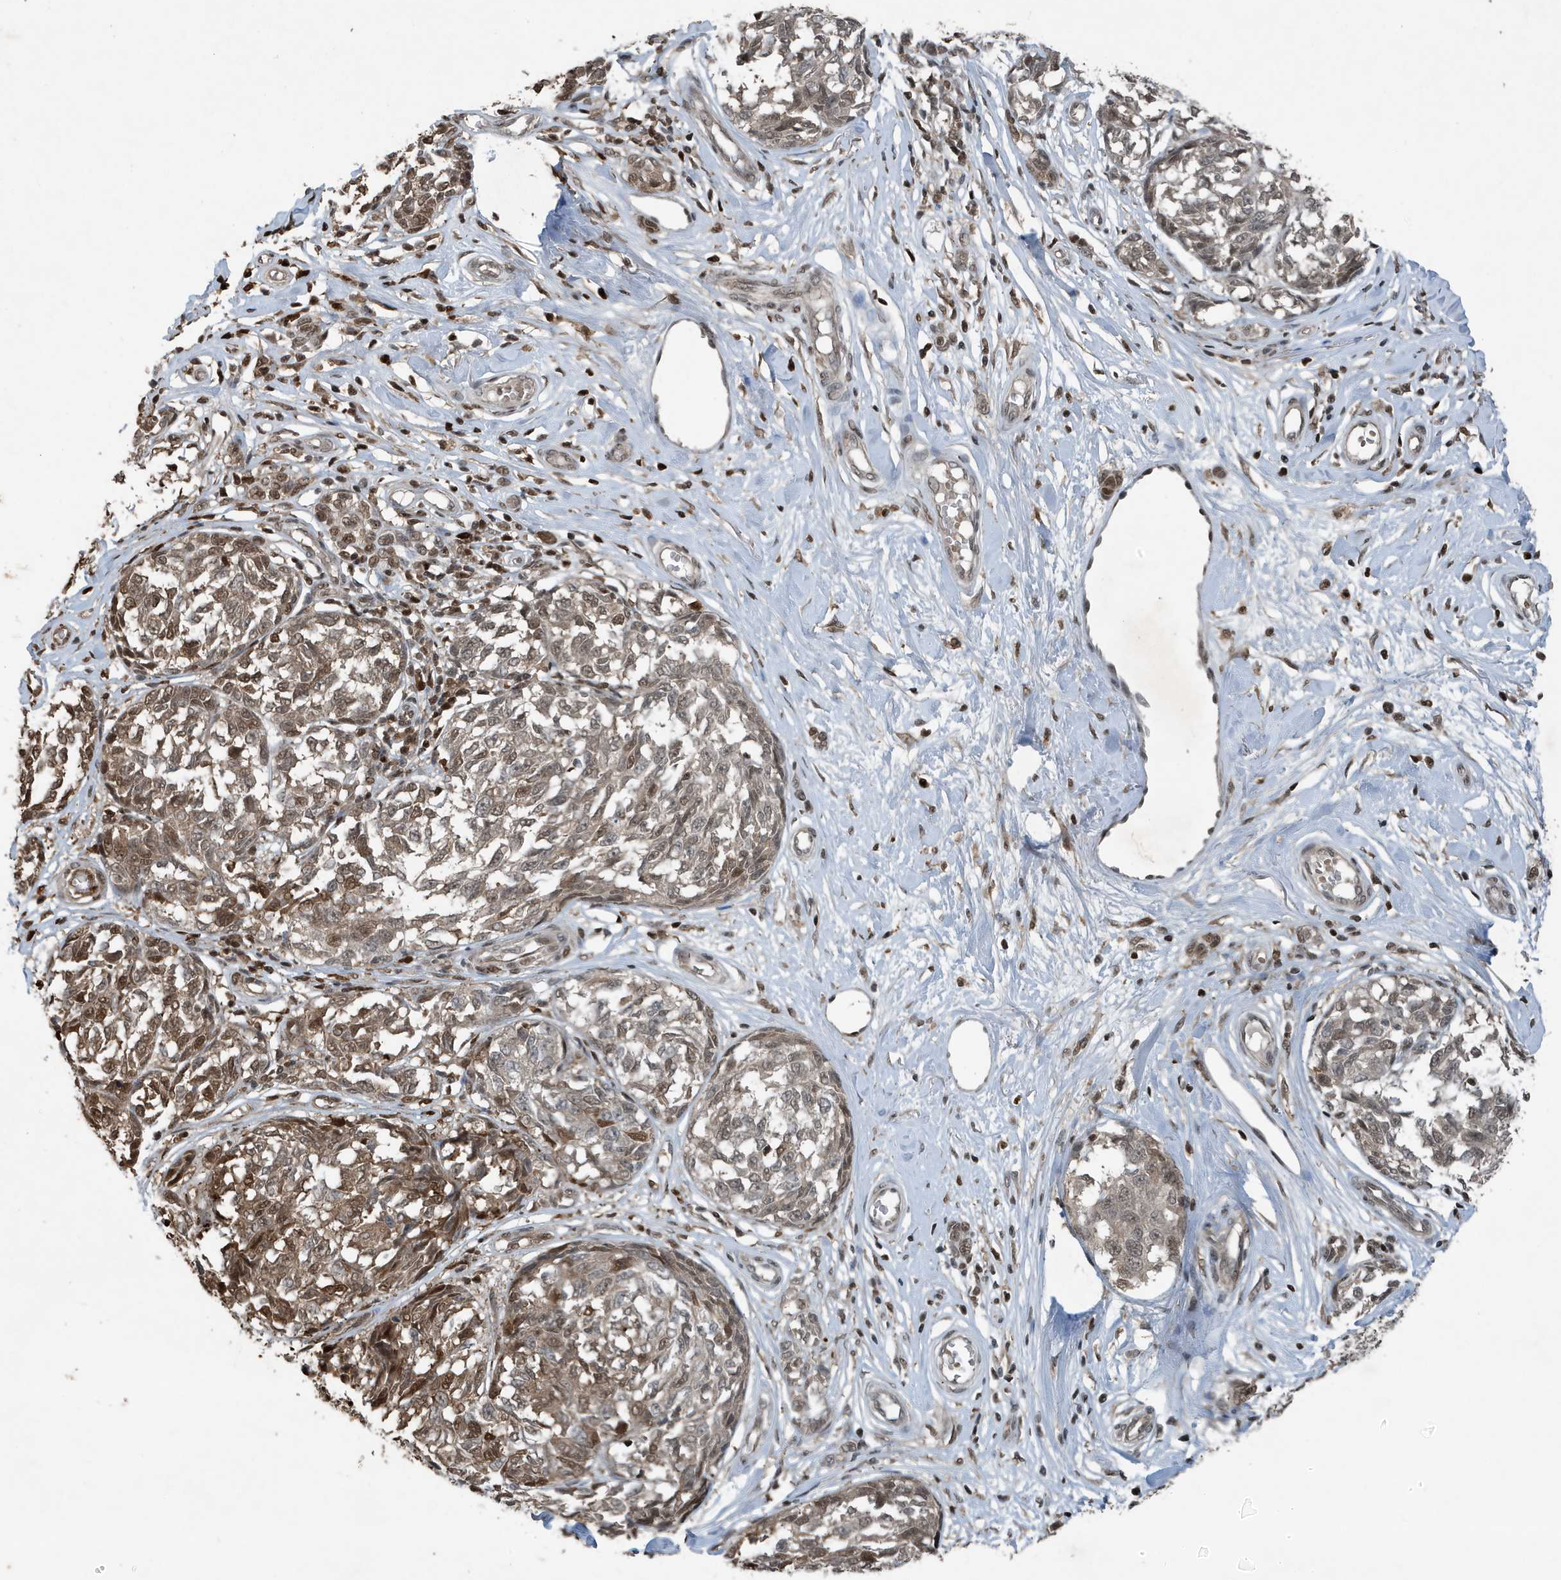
{"staining": {"intensity": "moderate", "quantity": ">75%", "location": "cytoplasmic/membranous,nuclear"}, "tissue": "melanoma", "cell_type": "Tumor cells", "image_type": "cancer", "snomed": [{"axis": "morphology", "description": "Malignant melanoma, NOS"}, {"axis": "topography", "description": "Skin"}], "caption": "An immunohistochemistry photomicrograph of tumor tissue is shown. Protein staining in brown labels moderate cytoplasmic/membranous and nuclear positivity in malignant melanoma within tumor cells.", "gene": "HSPA1A", "patient": {"sex": "female", "age": 64}}